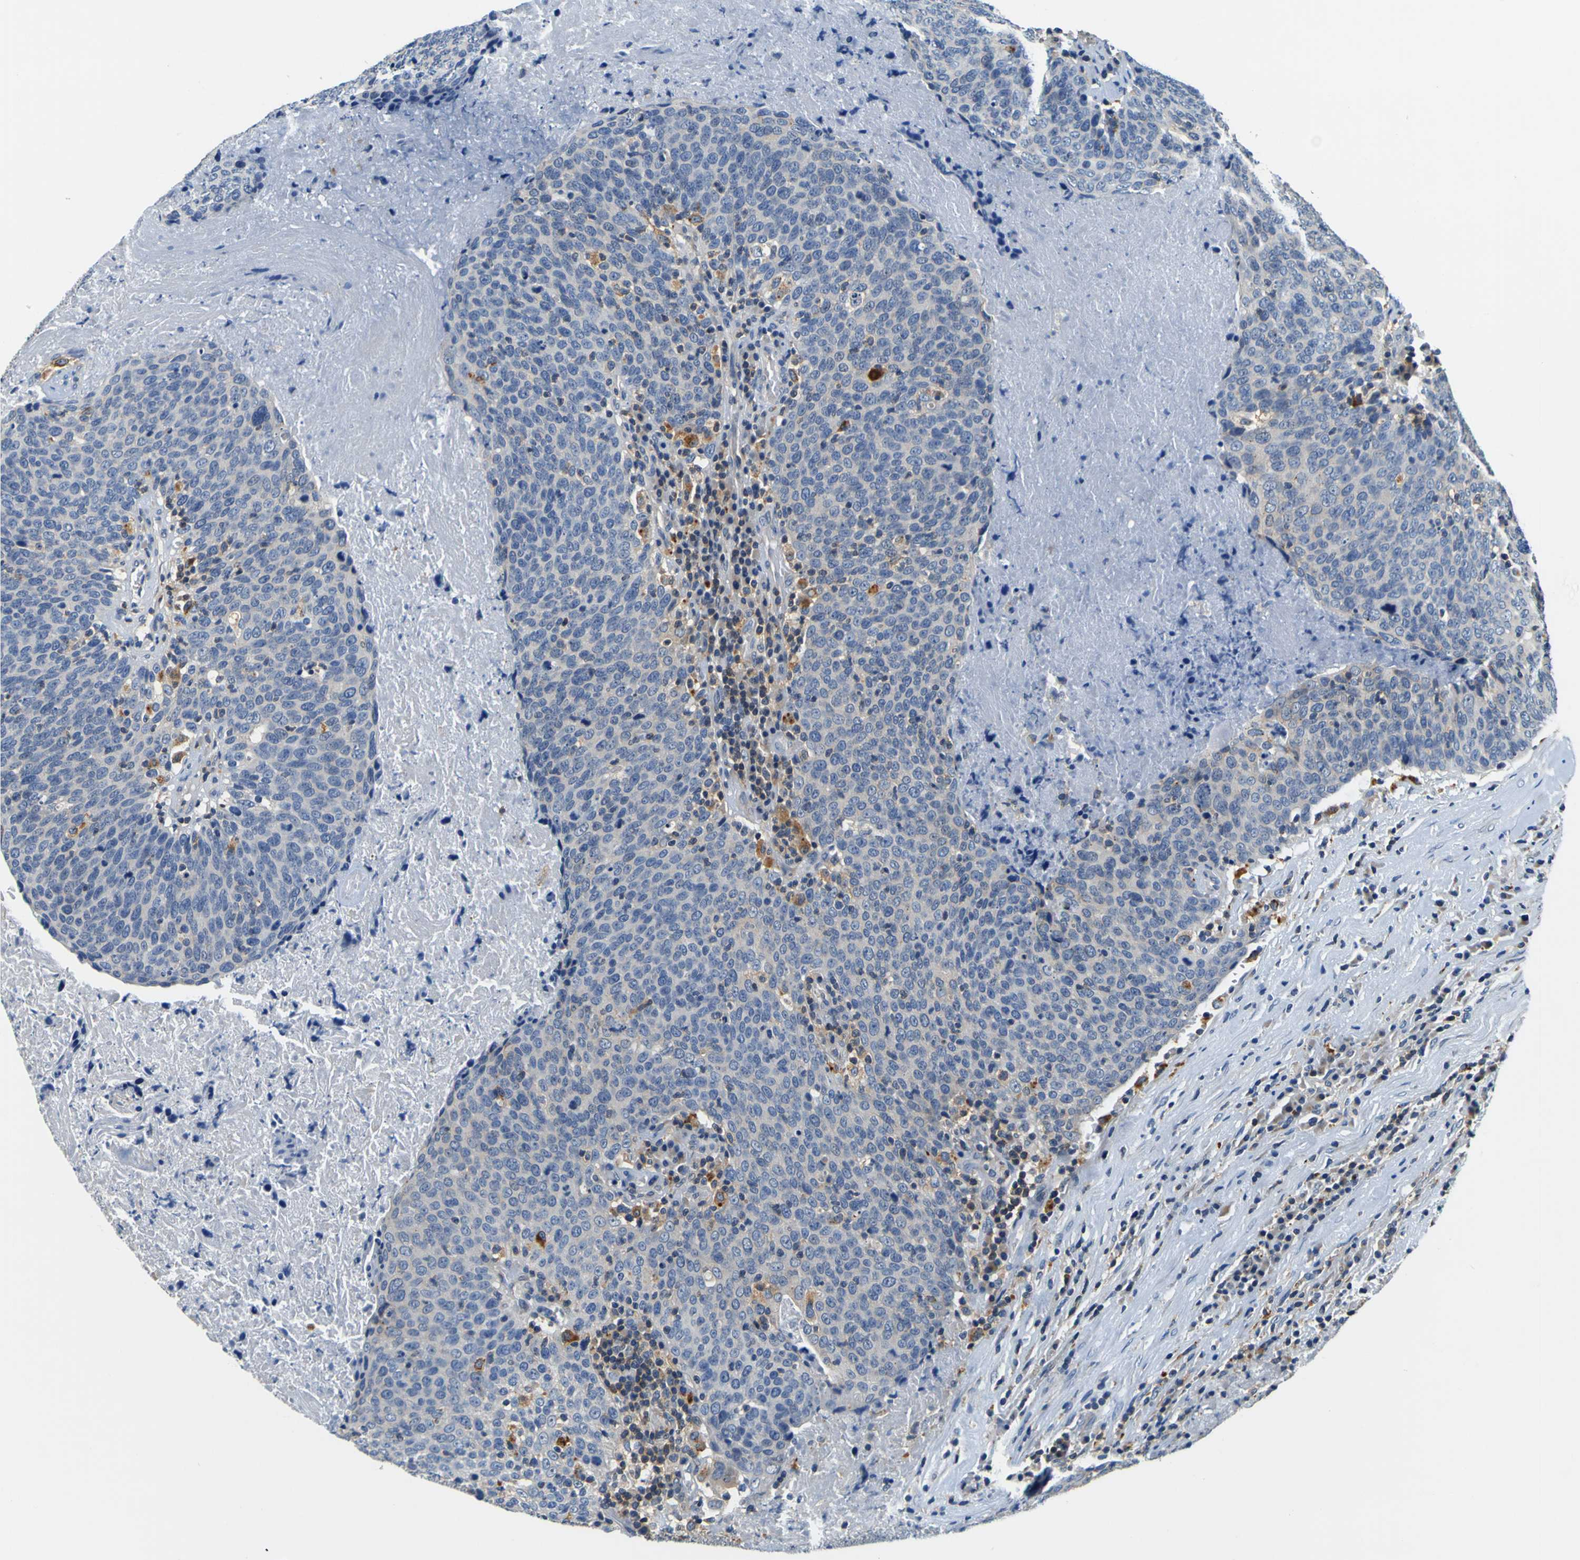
{"staining": {"intensity": "weak", "quantity": "<25%", "location": "cytoplasmic/membranous"}, "tissue": "head and neck cancer", "cell_type": "Tumor cells", "image_type": "cancer", "snomed": [{"axis": "morphology", "description": "Squamous cell carcinoma, NOS"}, {"axis": "morphology", "description": "Squamous cell carcinoma, metastatic, NOS"}, {"axis": "topography", "description": "Lymph node"}, {"axis": "topography", "description": "Head-Neck"}], "caption": "The image exhibits no staining of tumor cells in metastatic squamous cell carcinoma (head and neck).", "gene": "TNIK", "patient": {"sex": "male", "age": 62}}